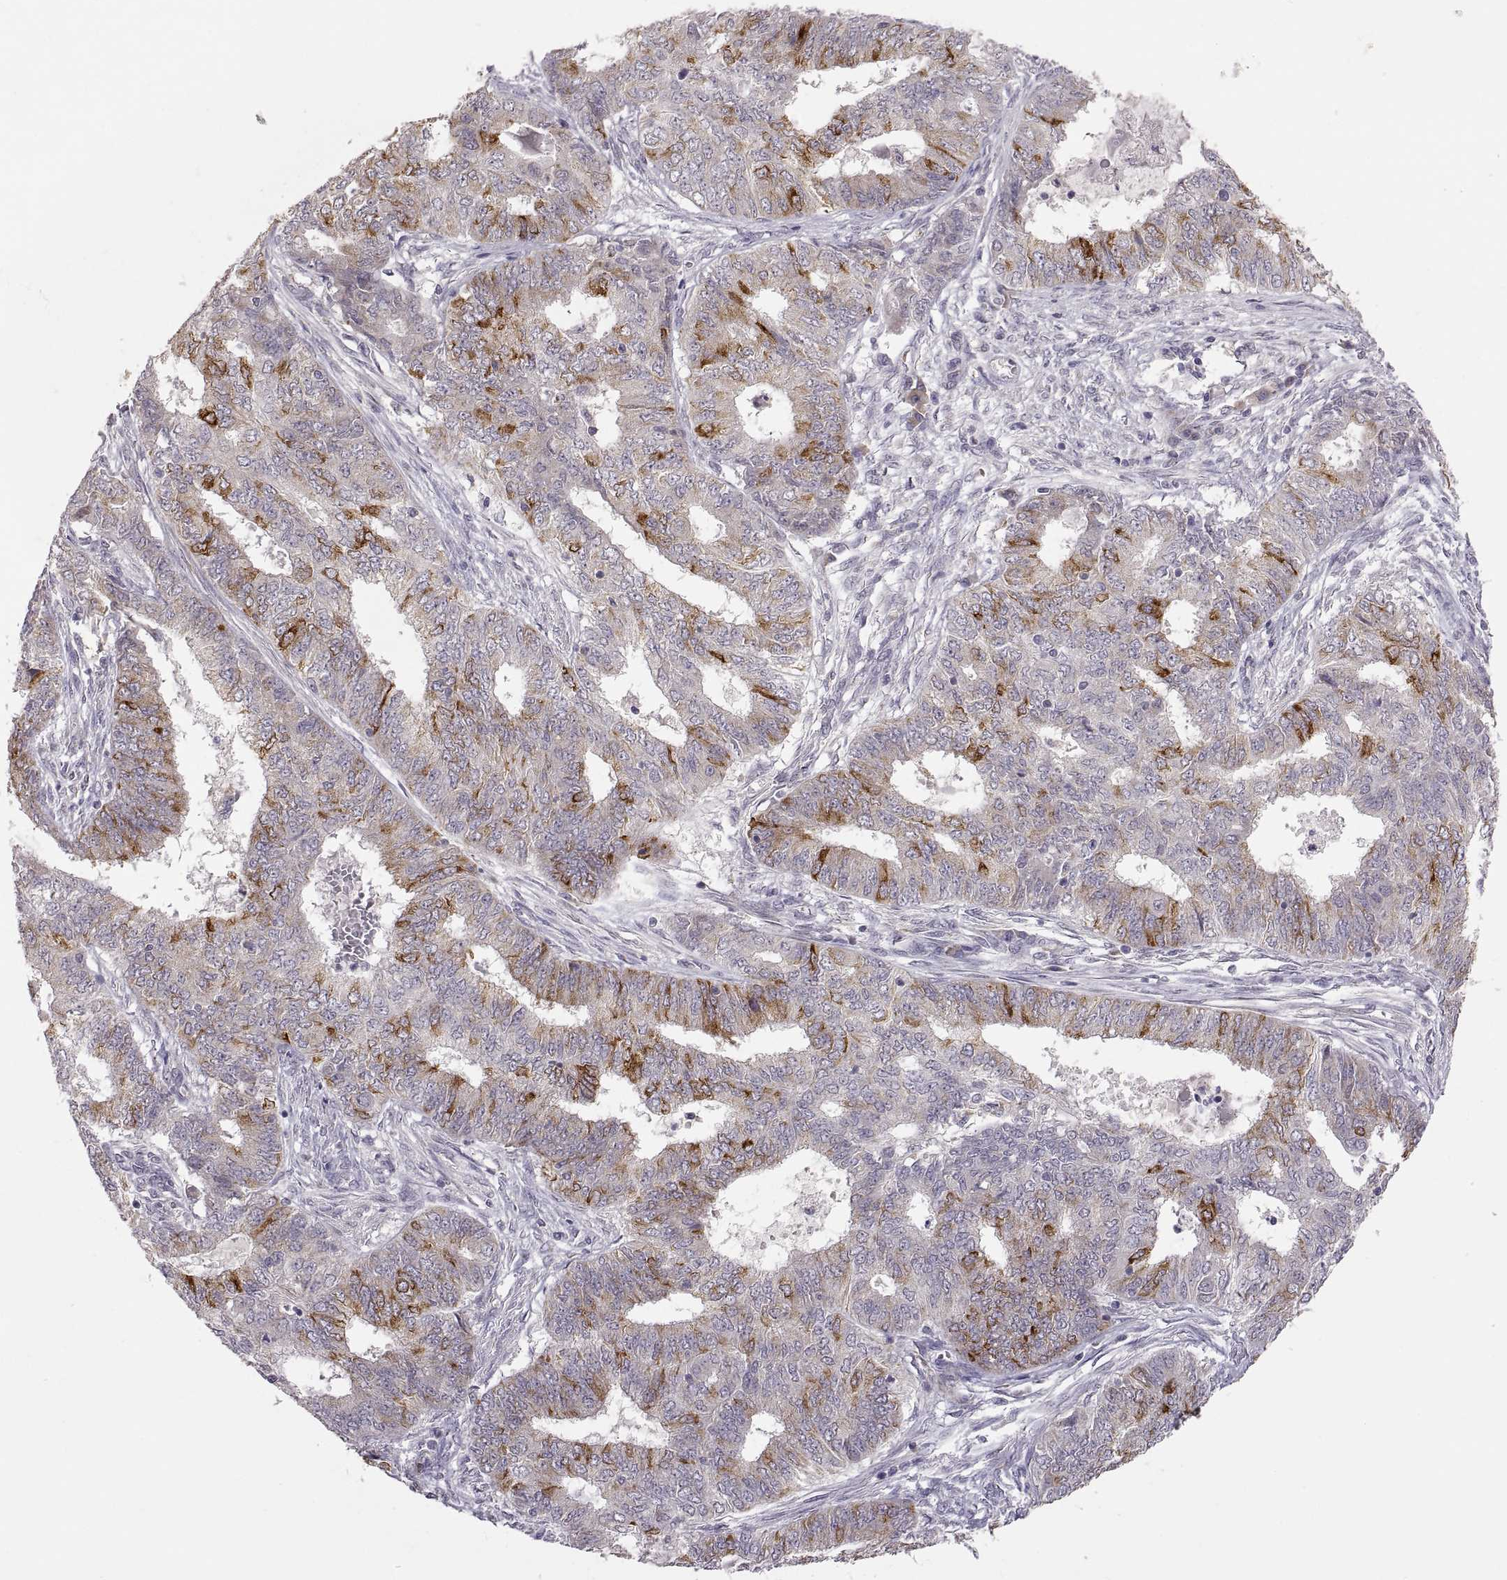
{"staining": {"intensity": "strong", "quantity": "<25%", "location": "cytoplasmic/membranous"}, "tissue": "endometrial cancer", "cell_type": "Tumor cells", "image_type": "cancer", "snomed": [{"axis": "morphology", "description": "Adenocarcinoma, NOS"}, {"axis": "topography", "description": "Endometrium"}], "caption": "This is a micrograph of immunohistochemistry (IHC) staining of endometrial cancer (adenocarcinoma), which shows strong expression in the cytoplasmic/membranous of tumor cells.", "gene": "HMGCR", "patient": {"sex": "female", "age": 62}}